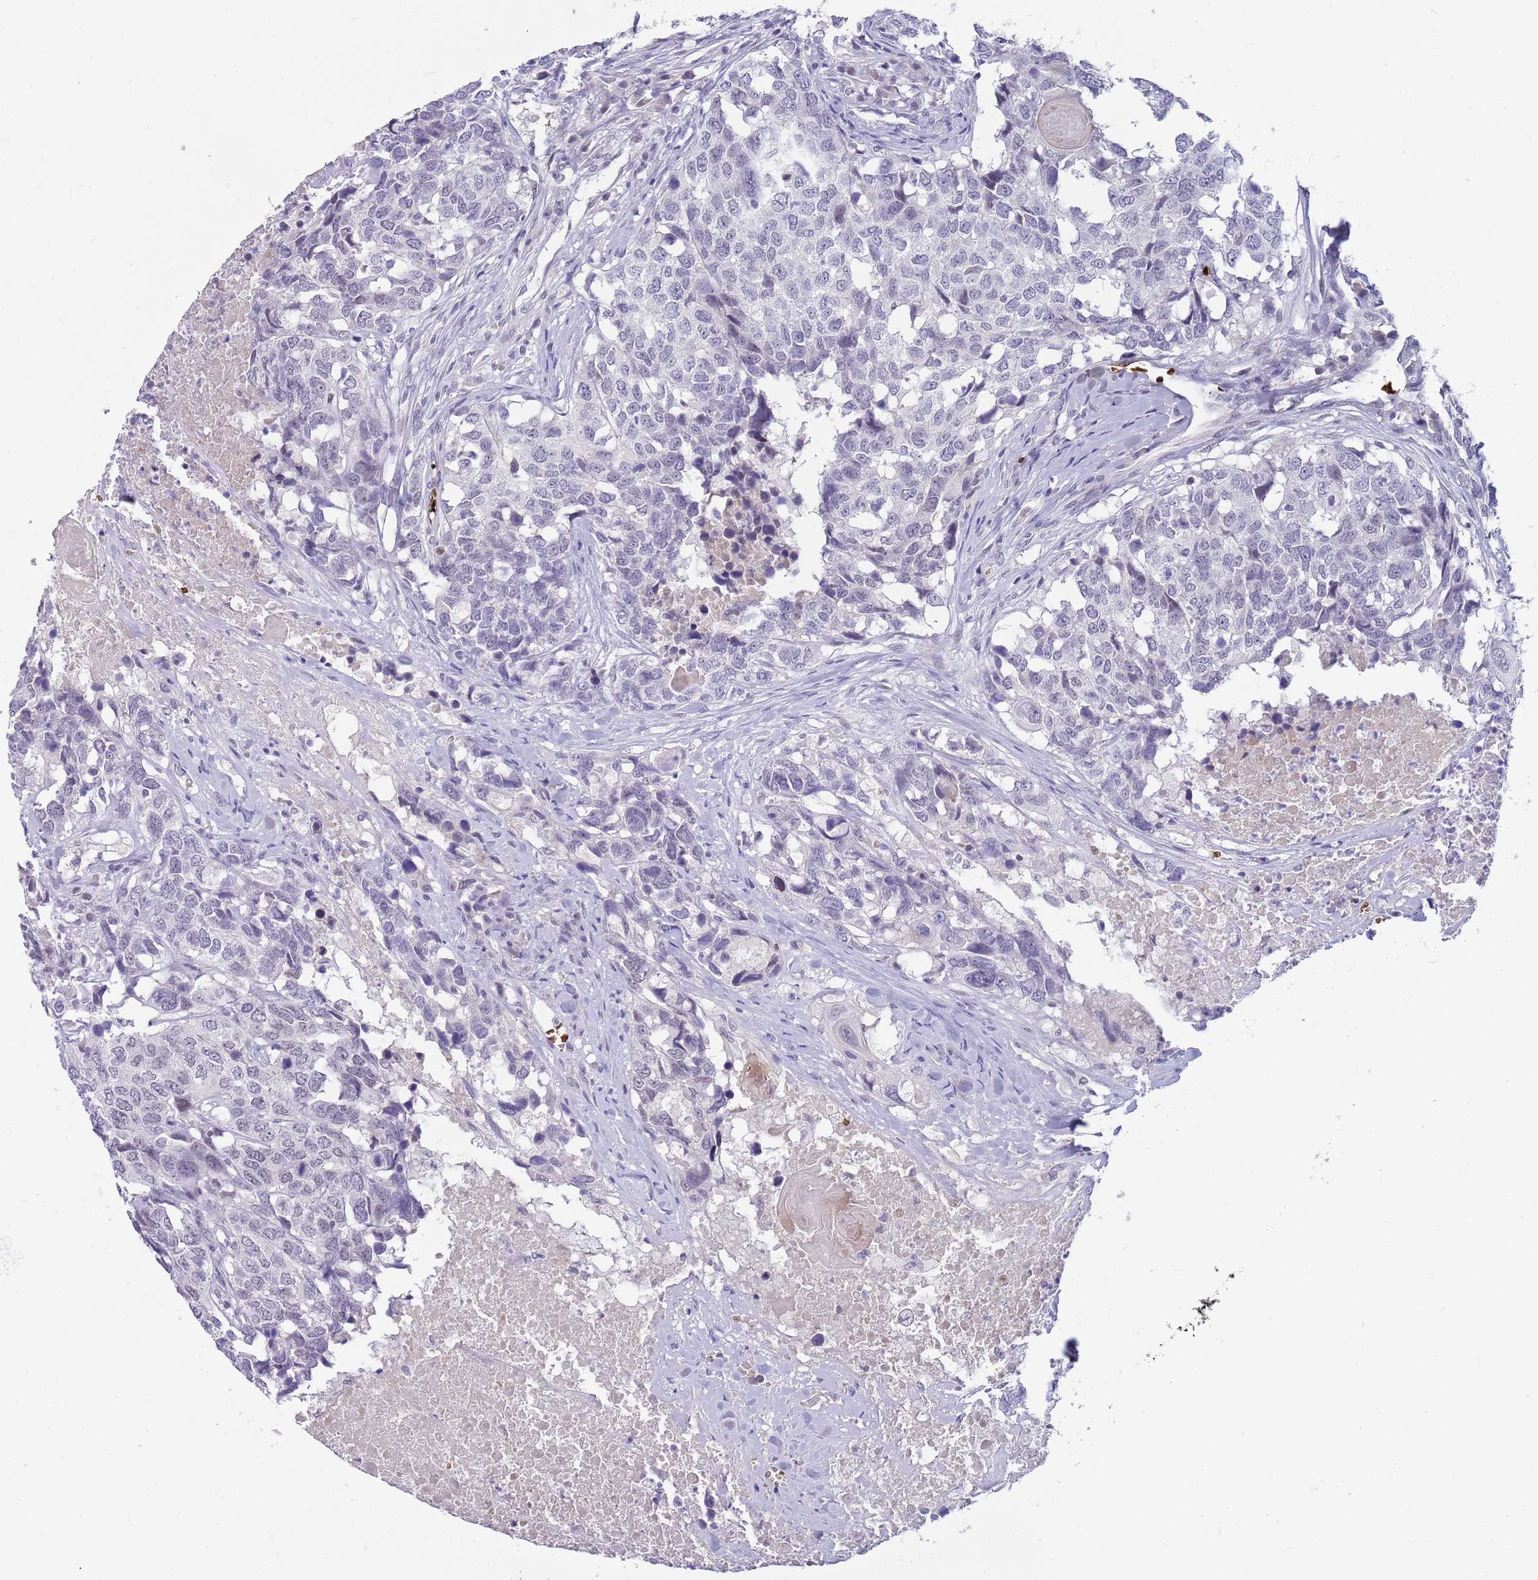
{"staining": {"intensity": "negative", "quantity": "none", "location": "none"}, "tissue": "head and neck cancer", "cell_type": "Tumor cells", "image_type": "cancer", "snomed": [{"axis": "morphology", "description": "Squamous cell carcinoma, NOS"}, {"axis": "topography", "description": "Head-Neck"}], "caption": "Tumor cells show no significant staining in head and neck cancer (squamous cell carcinoma).", "gene": "LYPD6B", "patient": {"sex": "male", "age": 66}}